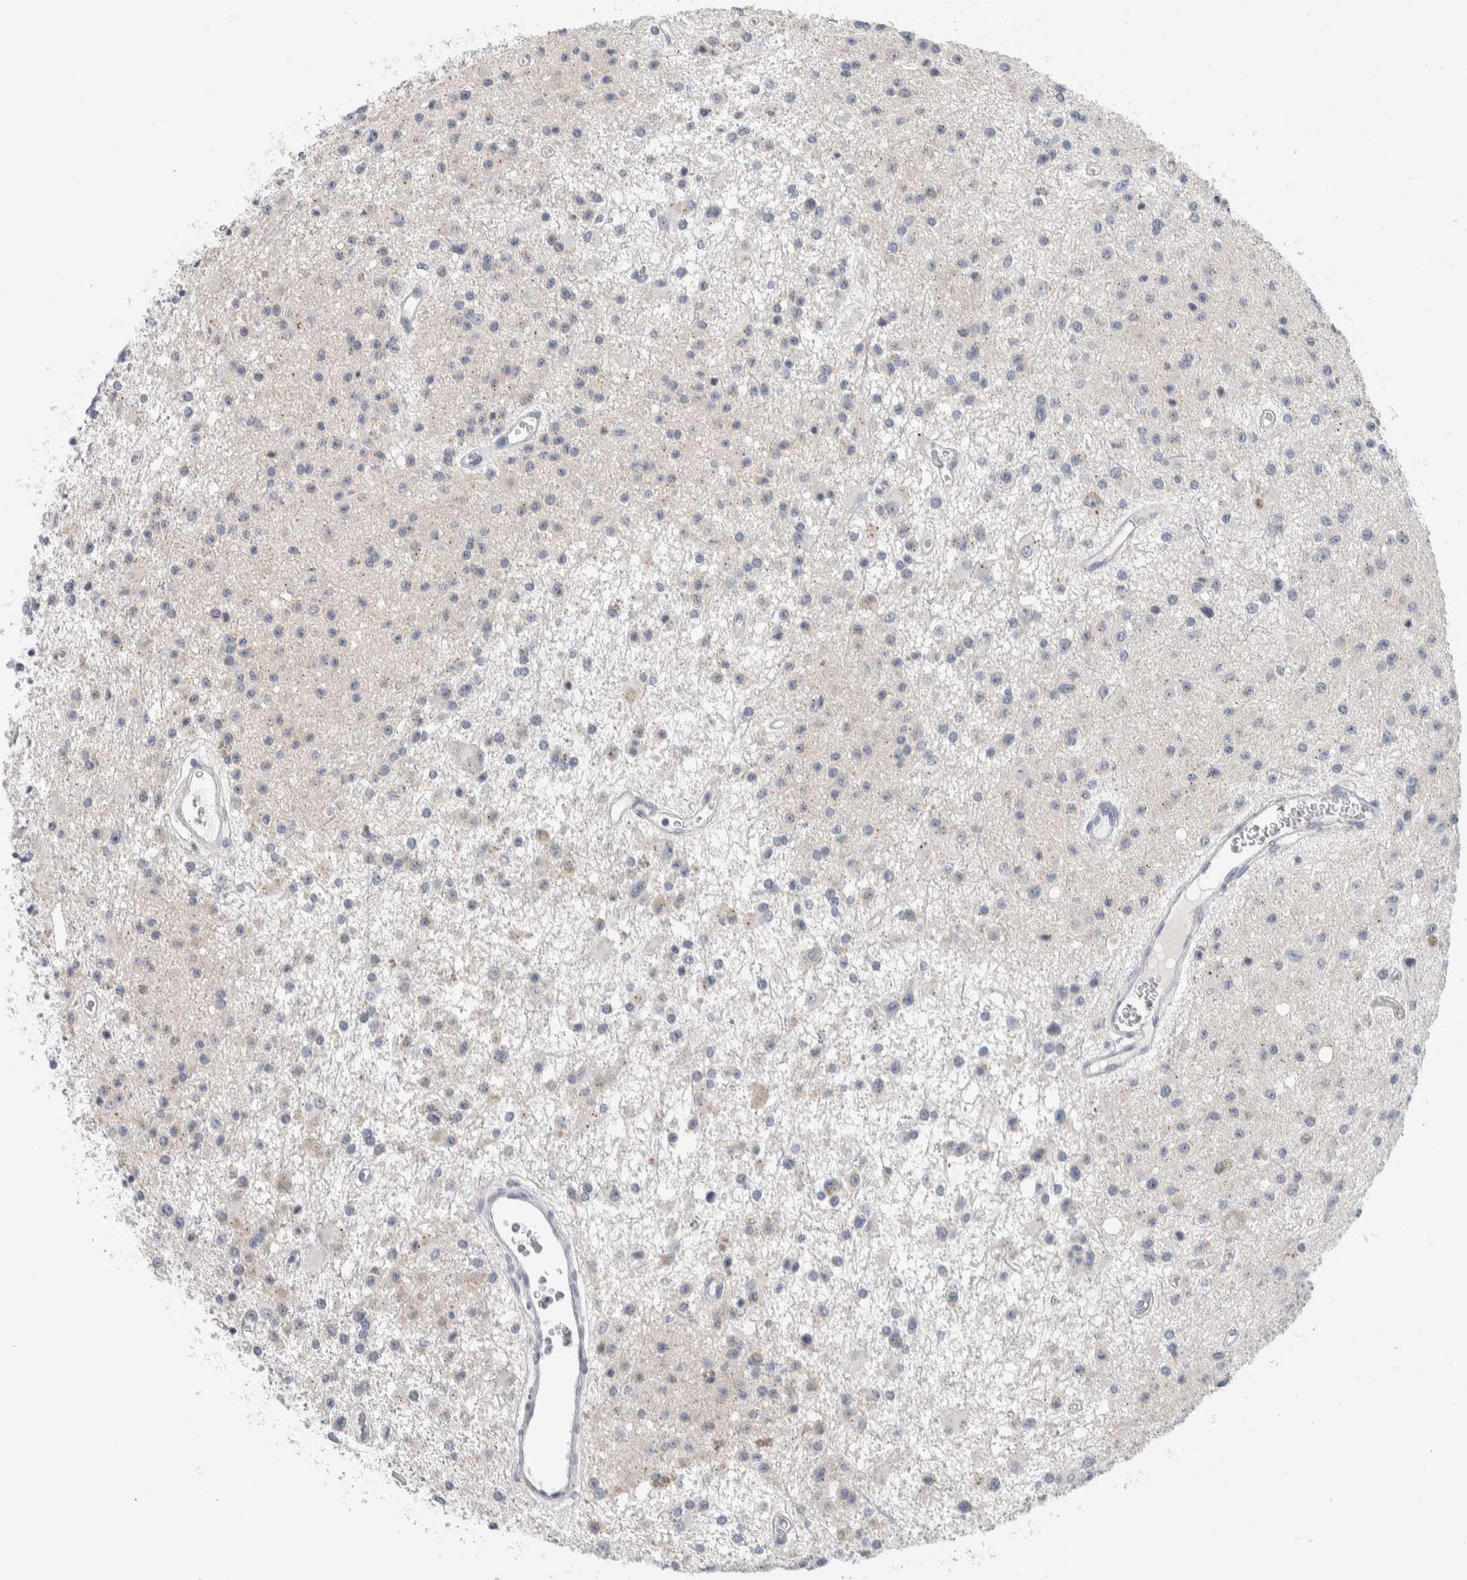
{"staining": {"intensity": "negative", "quantity": "none", "location": "none"}, "tissue": "glioma", "cell_type": "Tumor cells", "image_type": "cancer", "snomed": [{"axis": "morphology", "description": "Glioma, malignant, Low grade"}, {"axis": "topography", "description": "Brain"}], "caption": "This is an immunohistochemistry image of human glioma. There is no positivity in tumor cells.", "gene": "SCN2A", "patient": {"sex": "male", "age": 58}}